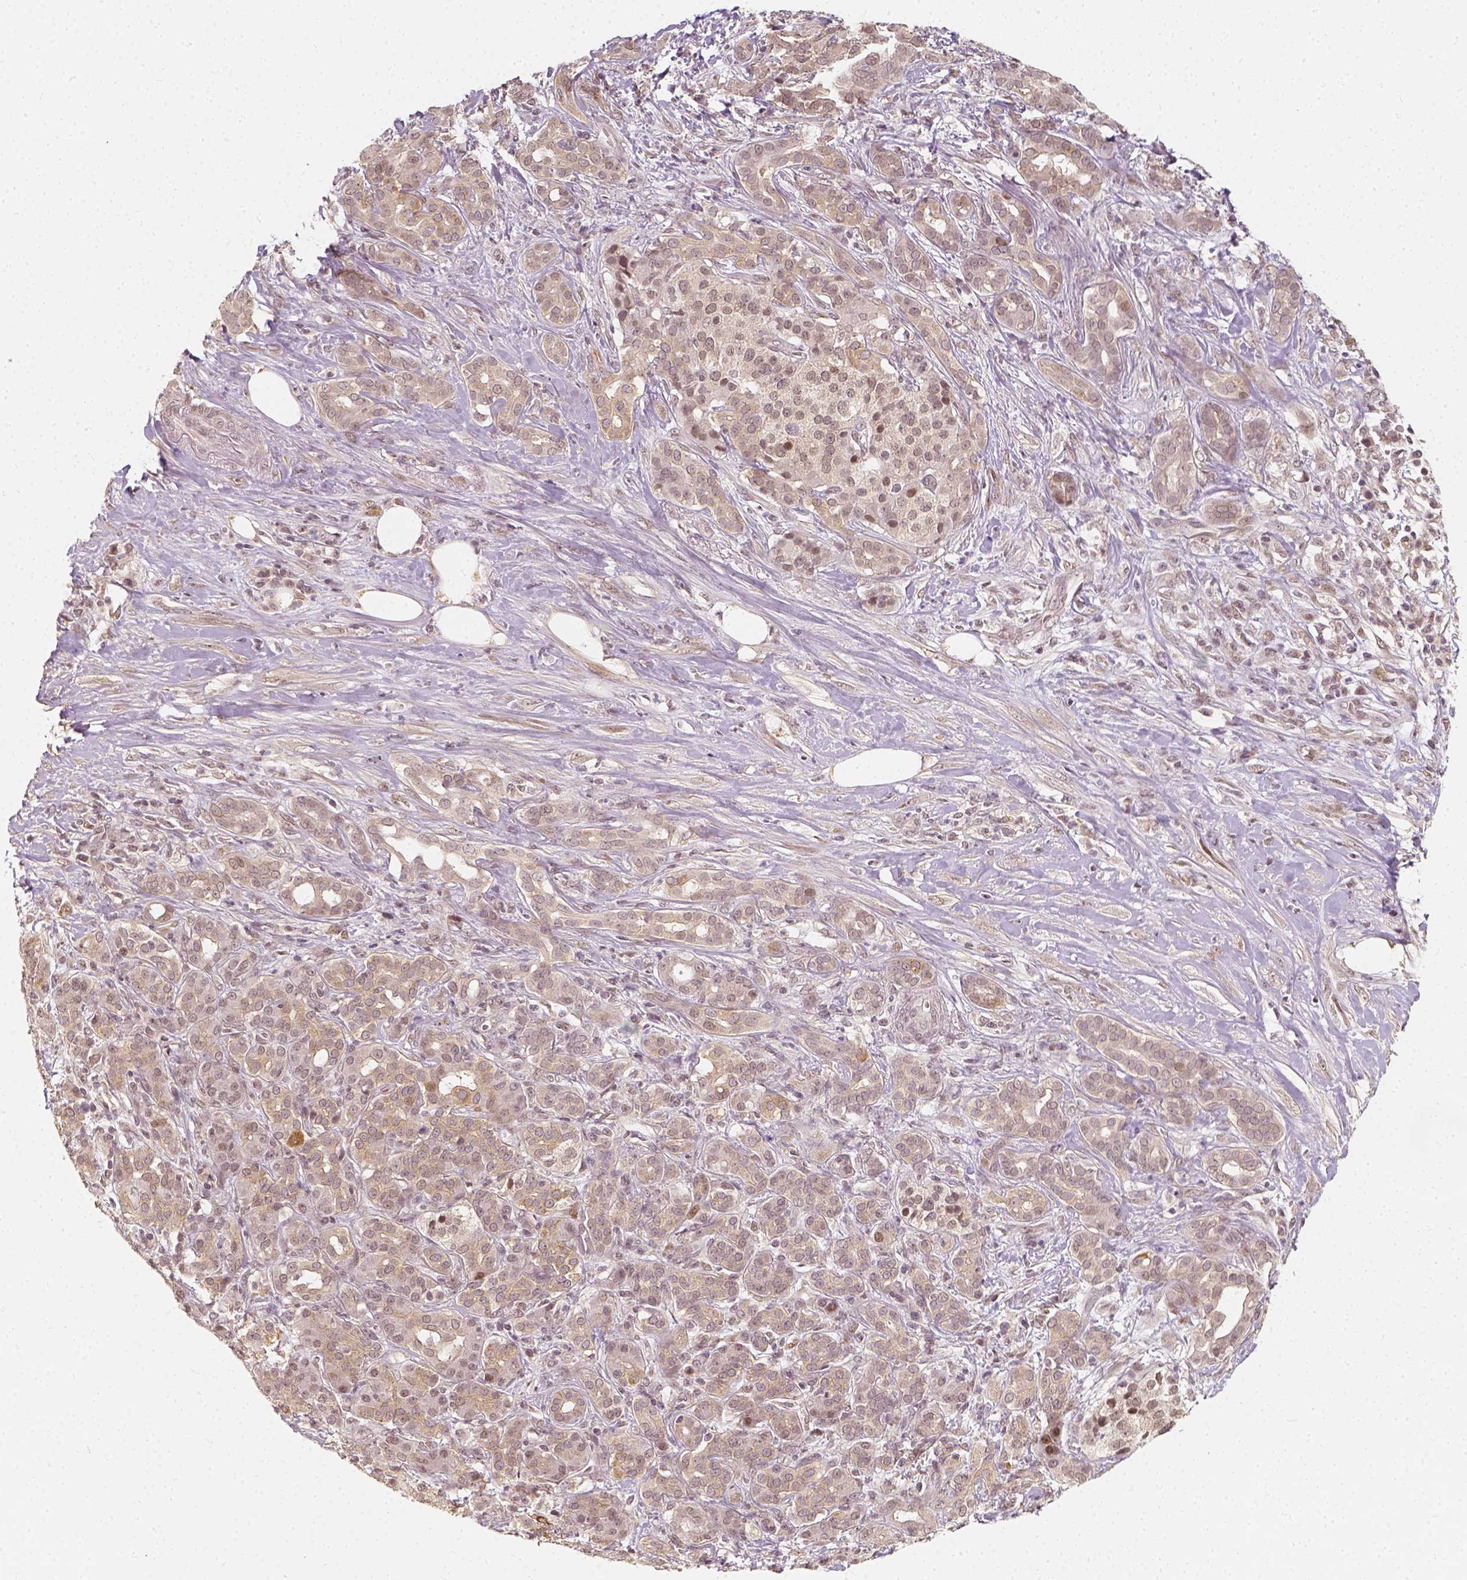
{"staining": {"intensity": "weak", "quantity": ">75%", "location": "cytoplasmic/membranous"}, "tissue": "pancreatic cancer", "cell_type": "Tumor cells", "image_type": "cancer", "snomed": [{"axis": "morphology", "description": "Normal tissue, NOS"}, {"axis": "morphology", "description": "Inflammation, NOS"}, {"axis": "morphology", "description": "Adenocarcinoma, NOS"}, {"axis": "topography", "description": "Pancreas"}], "caption": "Tumor cells exhibit low levels of weak cytoplasmic/membranous positivity in approximately >75% of cells in human pancreatic cancer. Immunohistochemistry stains the protein of interest in brown and the nuclei are stained blue.", "gene": "ZMAT3", "patient": {"sex": "male", "age": 57}}